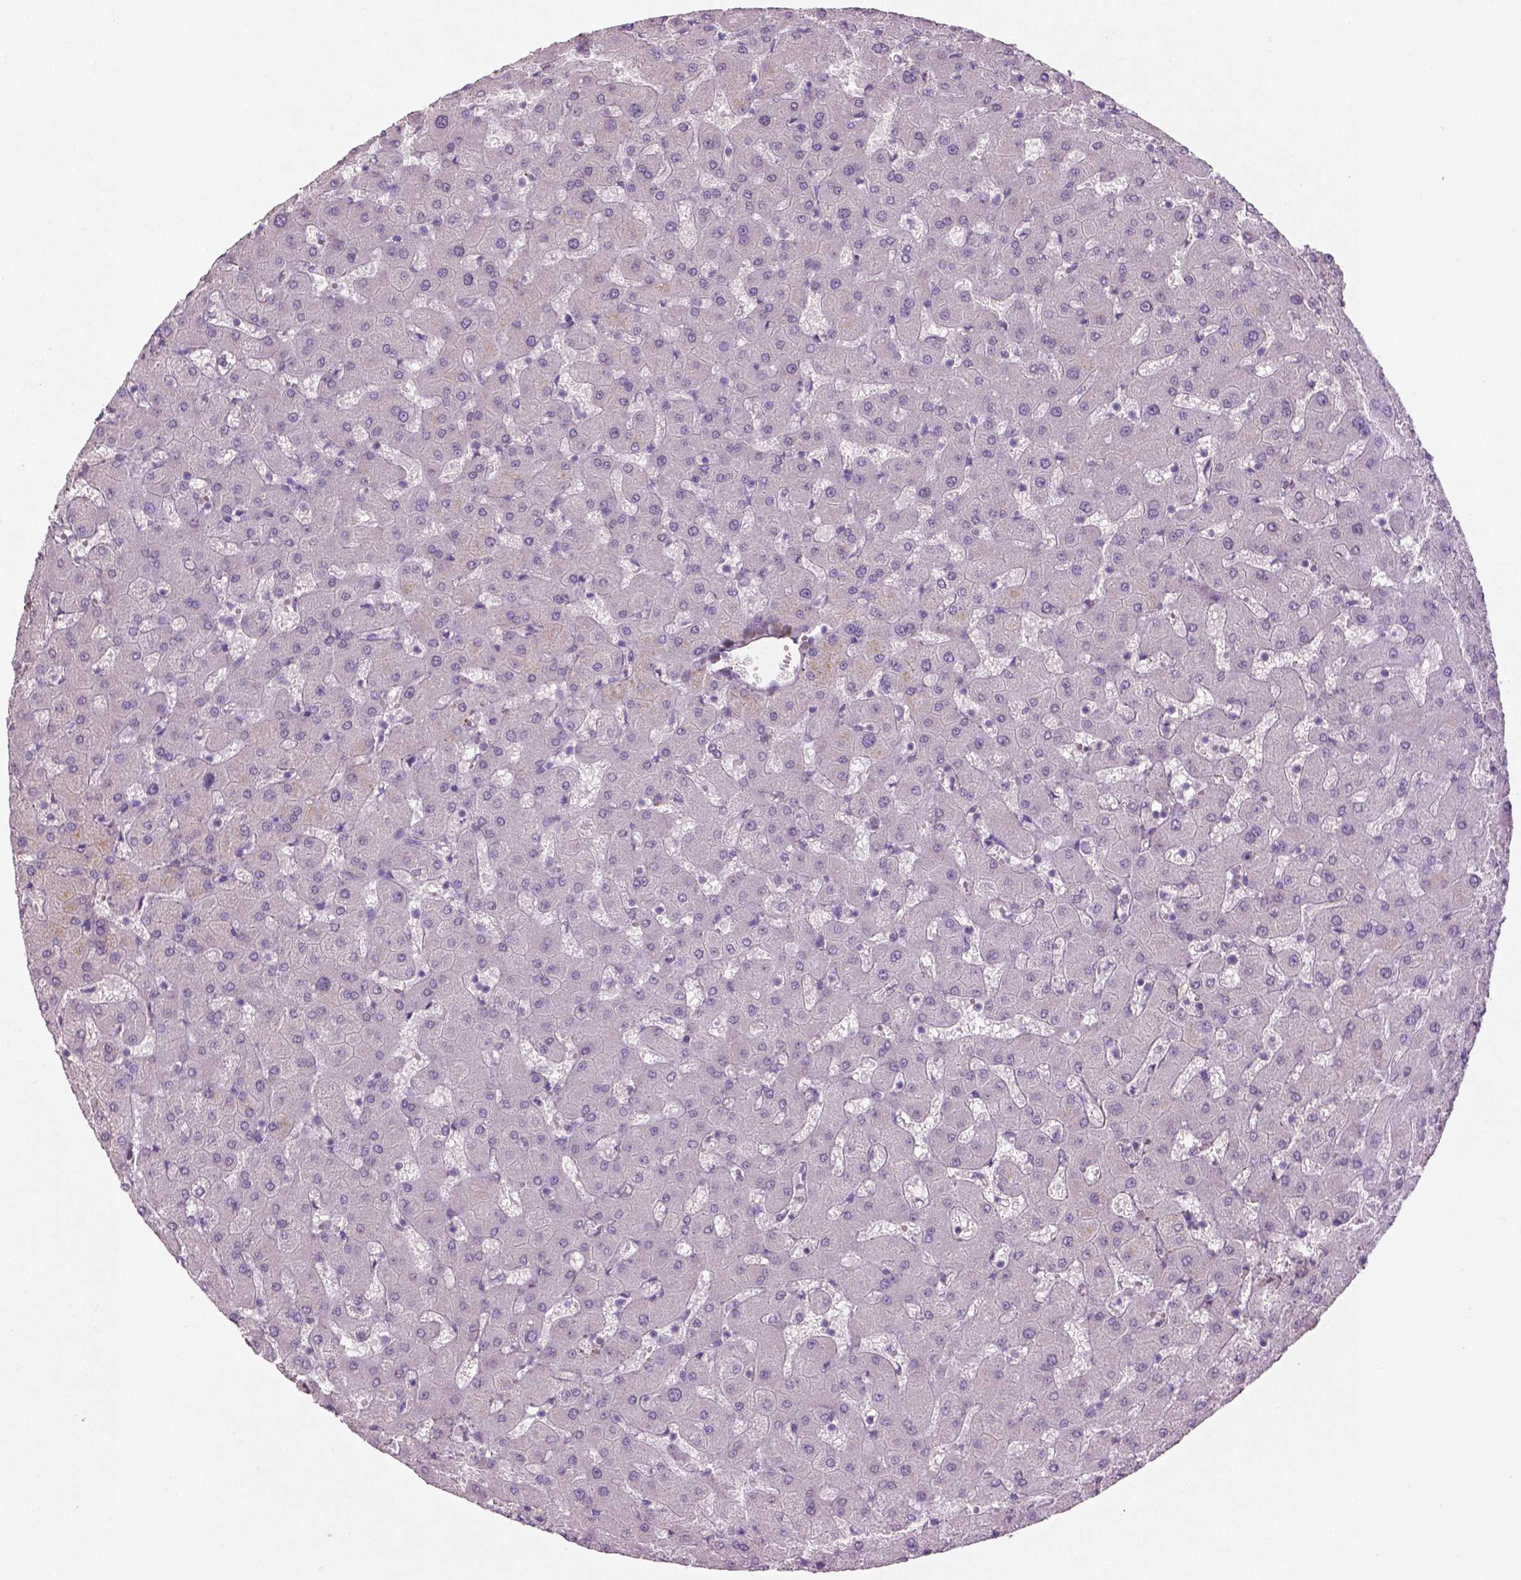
{"staining": {"intensity": "negative", "quantity": "none", "location": "none"}, "tissue": "liver", "cell_type": "Cholangiocytes", "image_type": "normal", "snomed": [{"axis": "morphology", "description": "Normal tissue, NOS"}, {"axis": "topography", "description": "Liver"}], "caption": "High magnification brightfield microscopy of benign liver stained with DAB (3,3'-diaminobenzidine) (brown) and counterstained with hematoxylin (blue): cholangiocytes show no significant positivity.", "gene": "DLG2", "patient": {"sex": "female", "age": 63}}